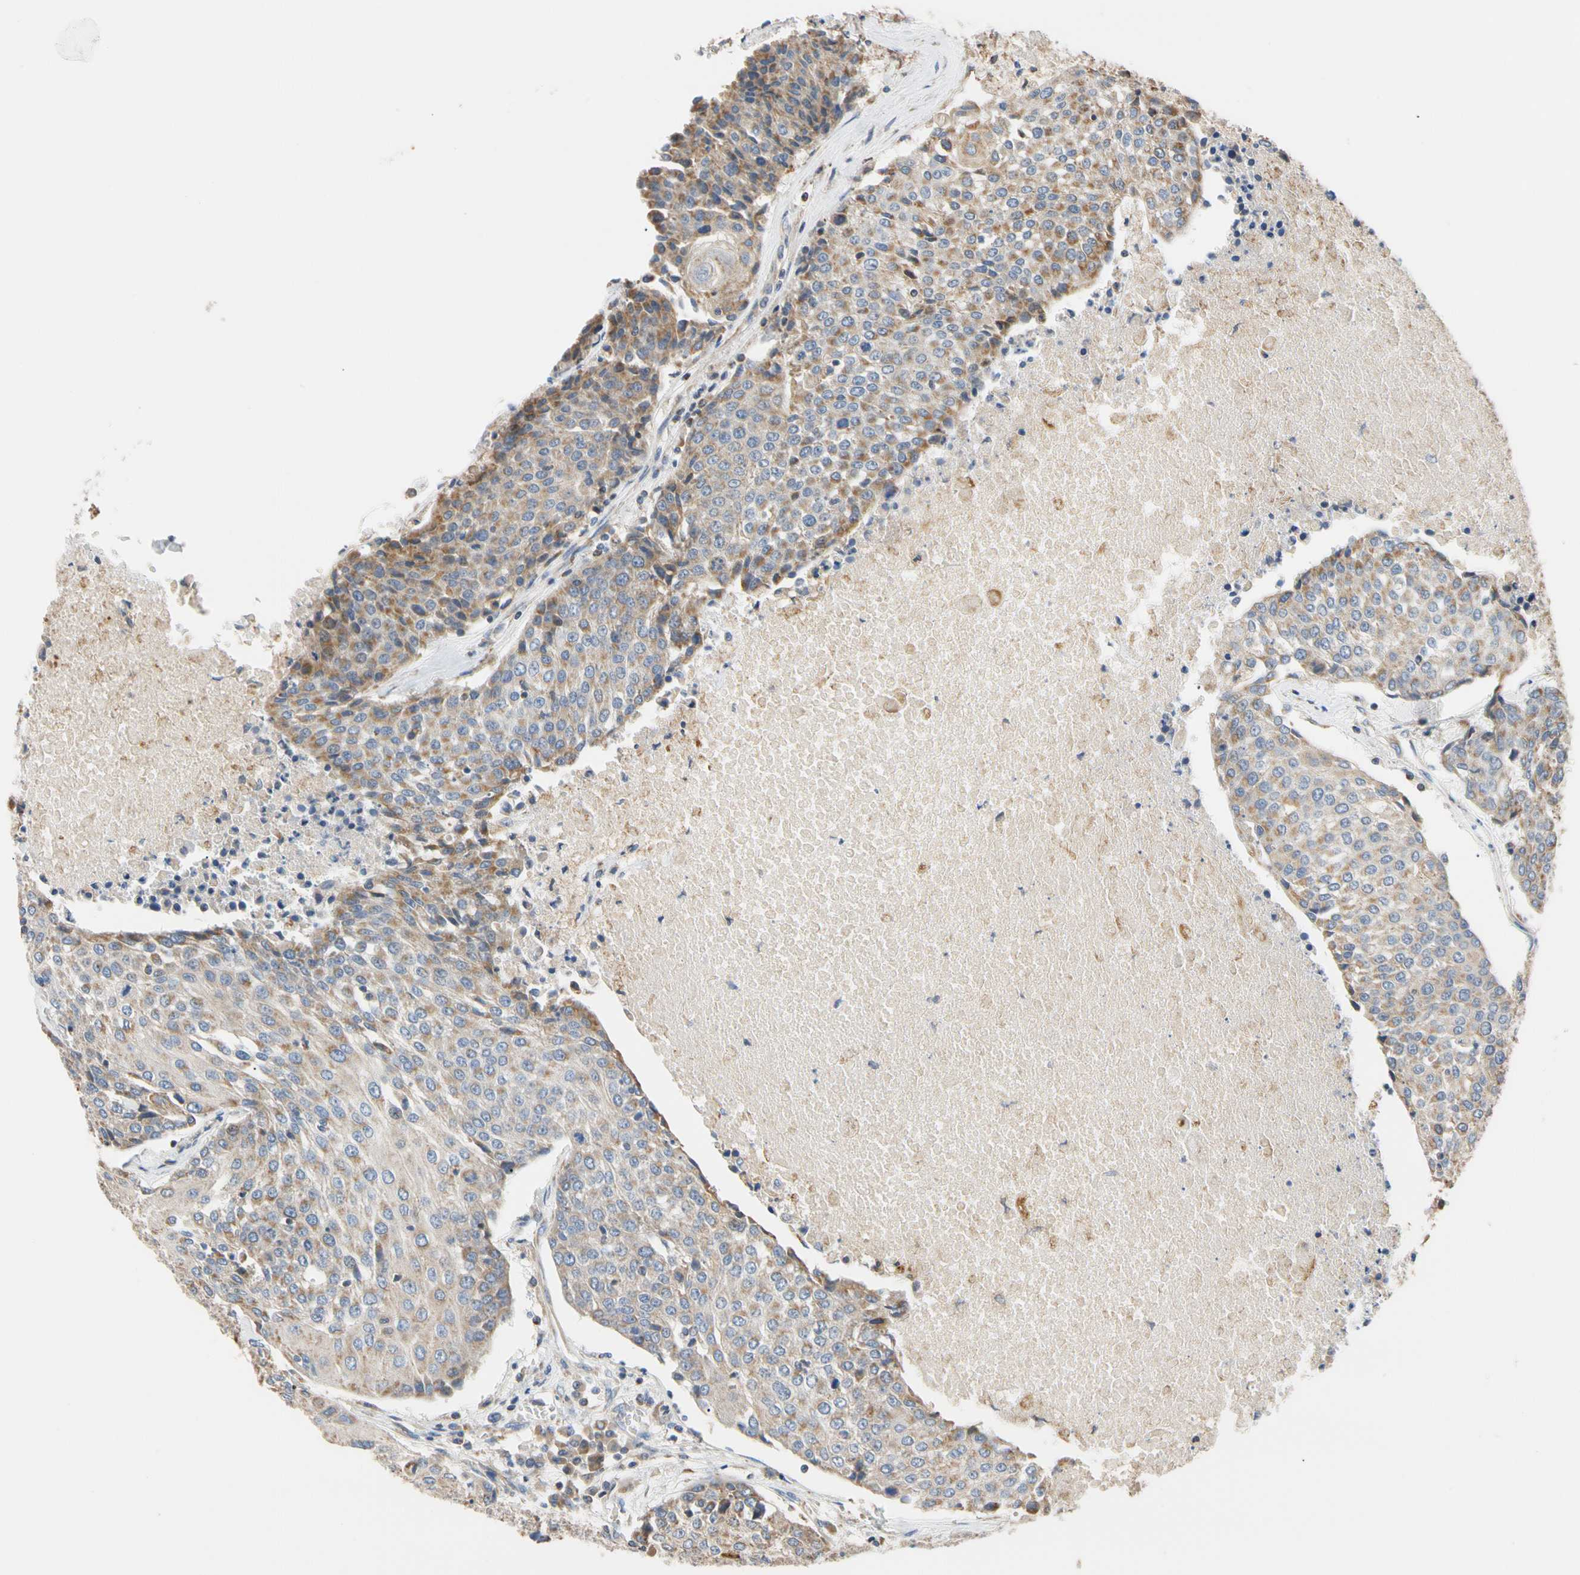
{"staining": {"intensity": "moderate", "quantity": "<25%", "location": "cytoplasmic/membranous"}, "tissue": "urothelial cancer", "cell_type": "Tumor cells", "image_type": "cancer", "snomed": [{"axis": "morphology", "description": "Urothelial carcinoma, High grade"}, {"axis": "topography", "description": "Urinary bladder"}], "caption": "IHC of human urothelial carcinoma (high-grade) demonstrates low levels of moderate cytoplasmic/membranous expression in about <25% of tumor cells.", "gene": "PLGRKT", "patient": {"sex": "female", "age": 85}}